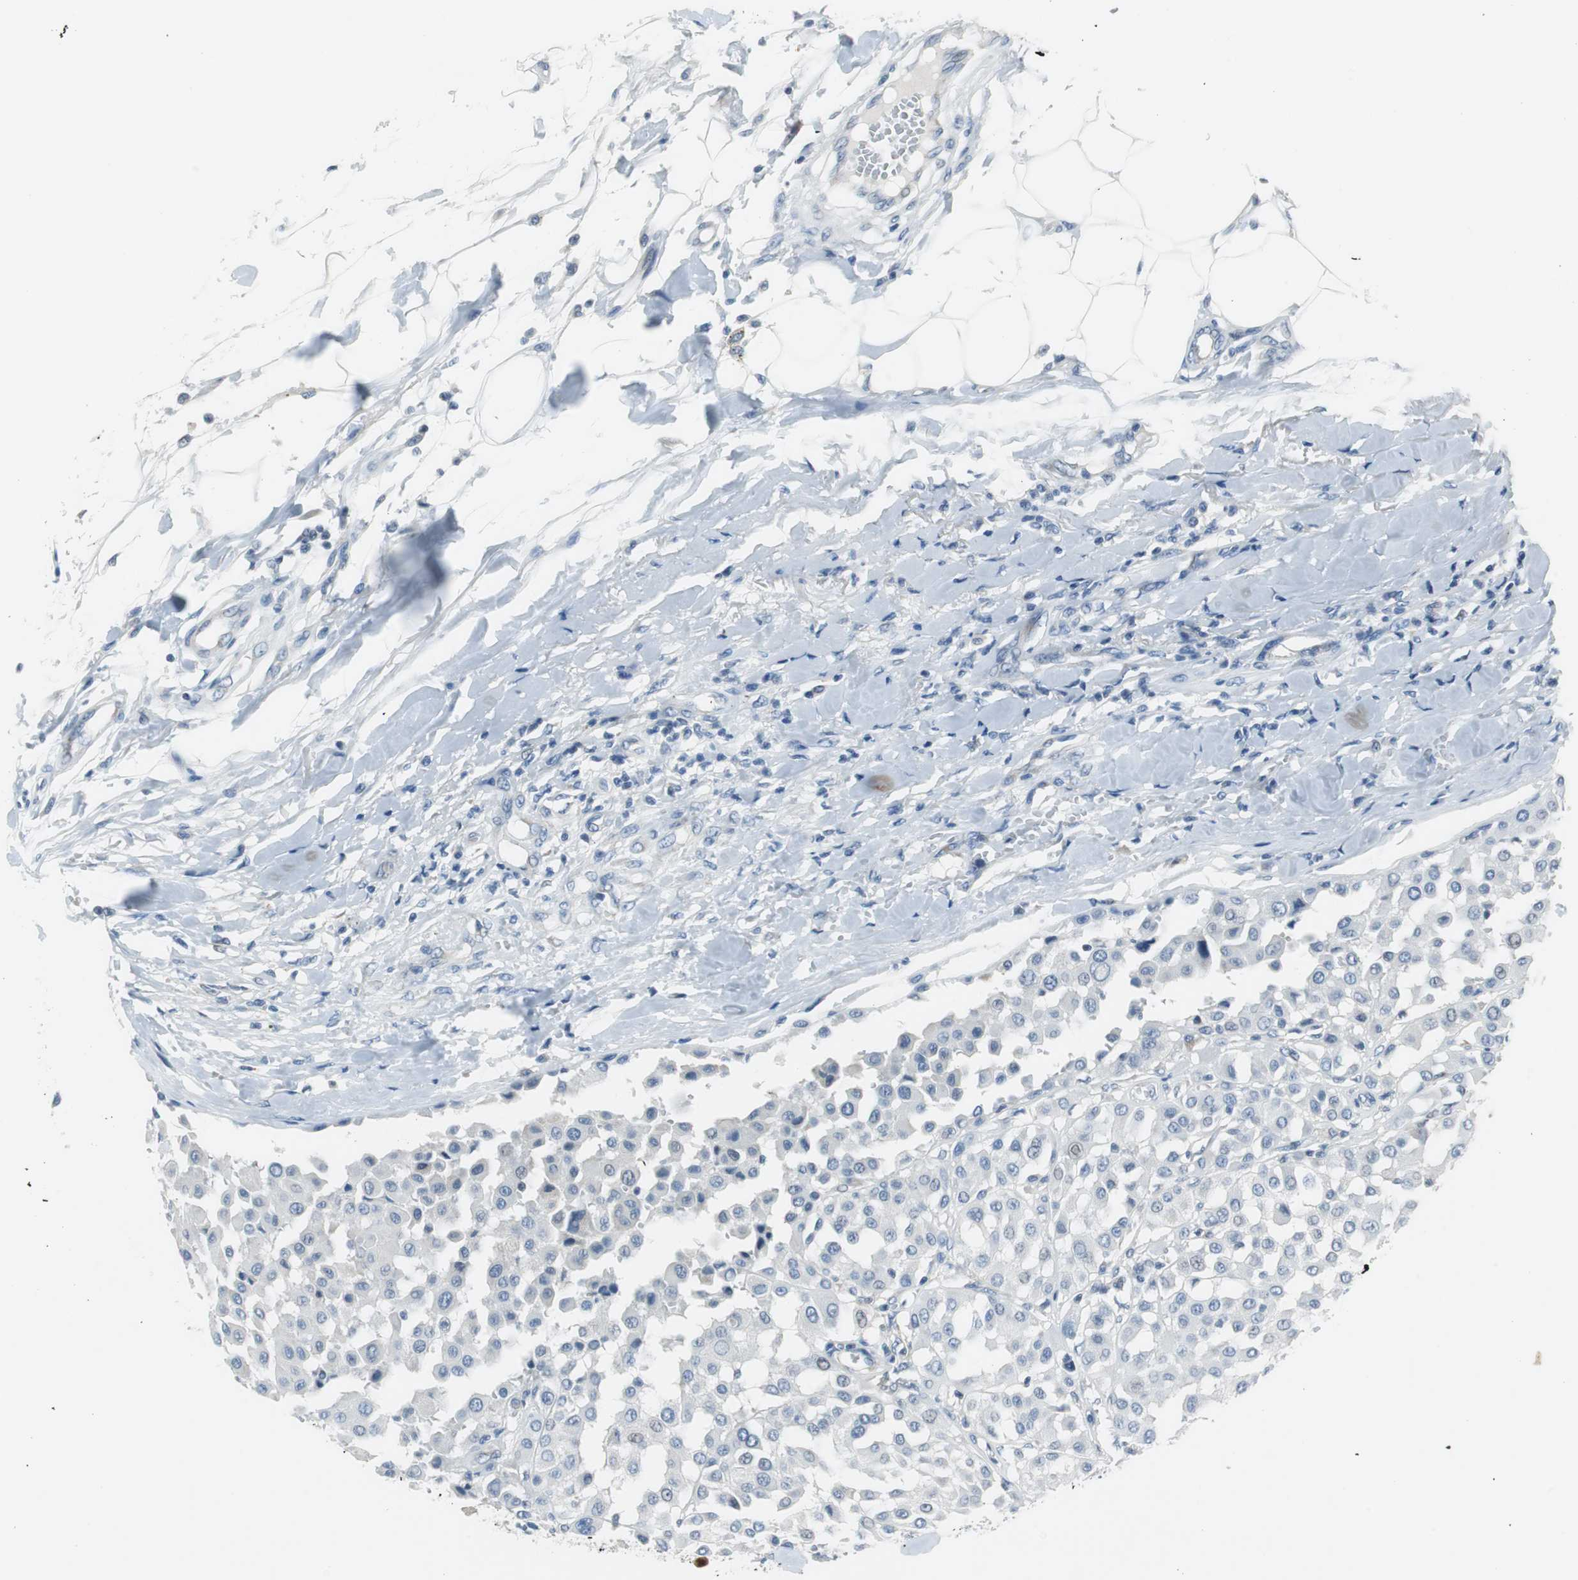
{"staining": {"intensity": "negative", "quantity": "none", "location": "none"}, "tissue": "melanoma", "cell_type": "Tumor cells", "image_type": "cancer", "snomed": [{"axis": "morphology", "description": "Malignant melanoma, Metastatic site"}, {"axis": "topography", "description": "Soft tissue"}], "caption": "There is no significant expression in tumor cells of melanoma.", "gene": "PLAA", "patient": {"sex": "male", "age": 41}}